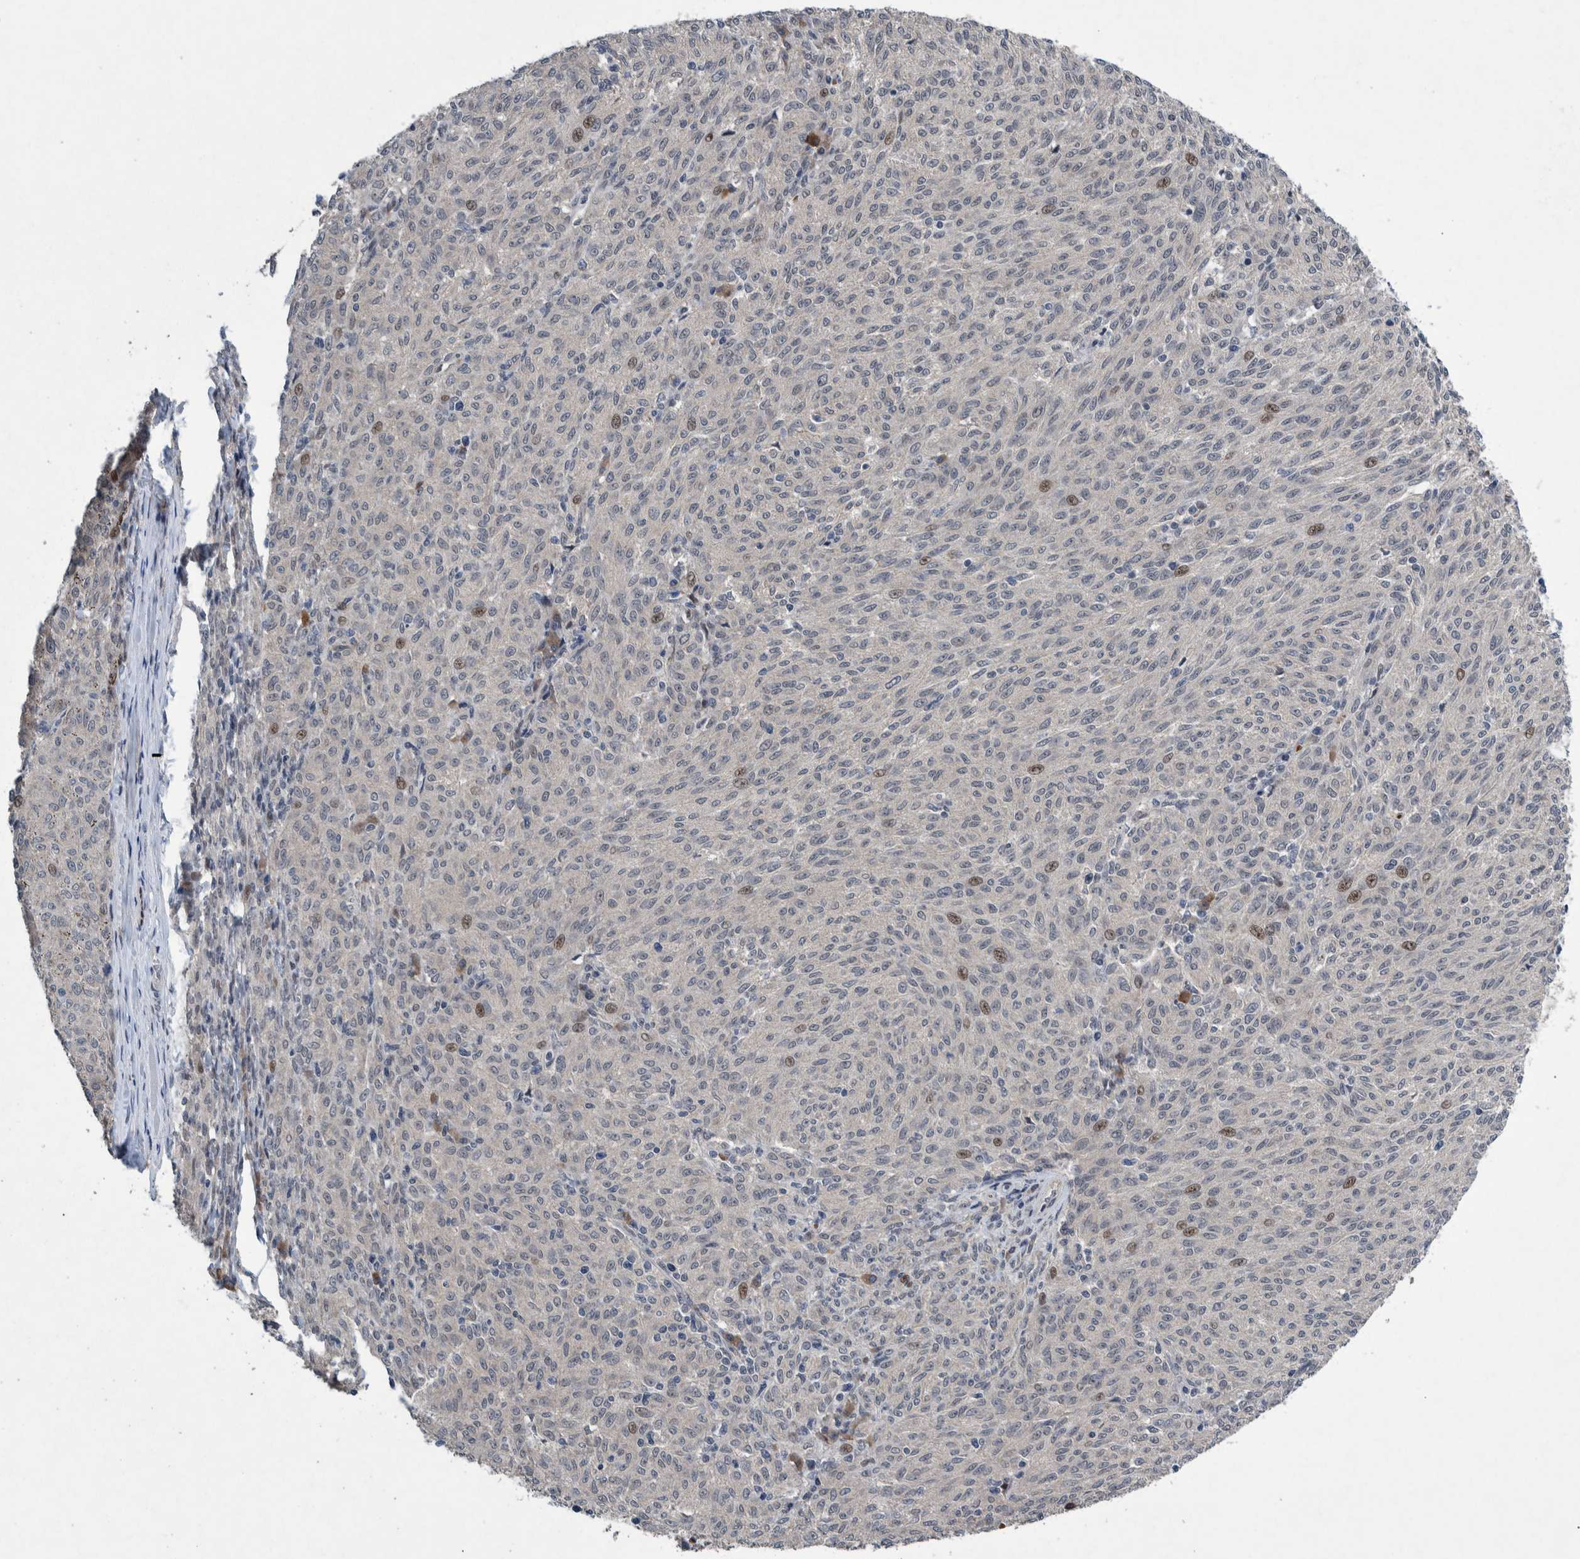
{"staining": {"intensity": "moderate", "quantity": "<25%", "location": "nuclear"}, "tissue": "melanoma", "cell_type": "Tumor cells", "image_type": "cancer", "snomed": [{"axis": "morphology", "description": "Malignant melanoma, NOS"}, {"axis": "topography", "description": "Skin"}], "caption": "Moderate nuclear staining for a protein is appreciated in about <25% of tumor cells of melanoma using IHC.", "gene": "ESRP1", "patient": {"sex": "female", "age": 72}}